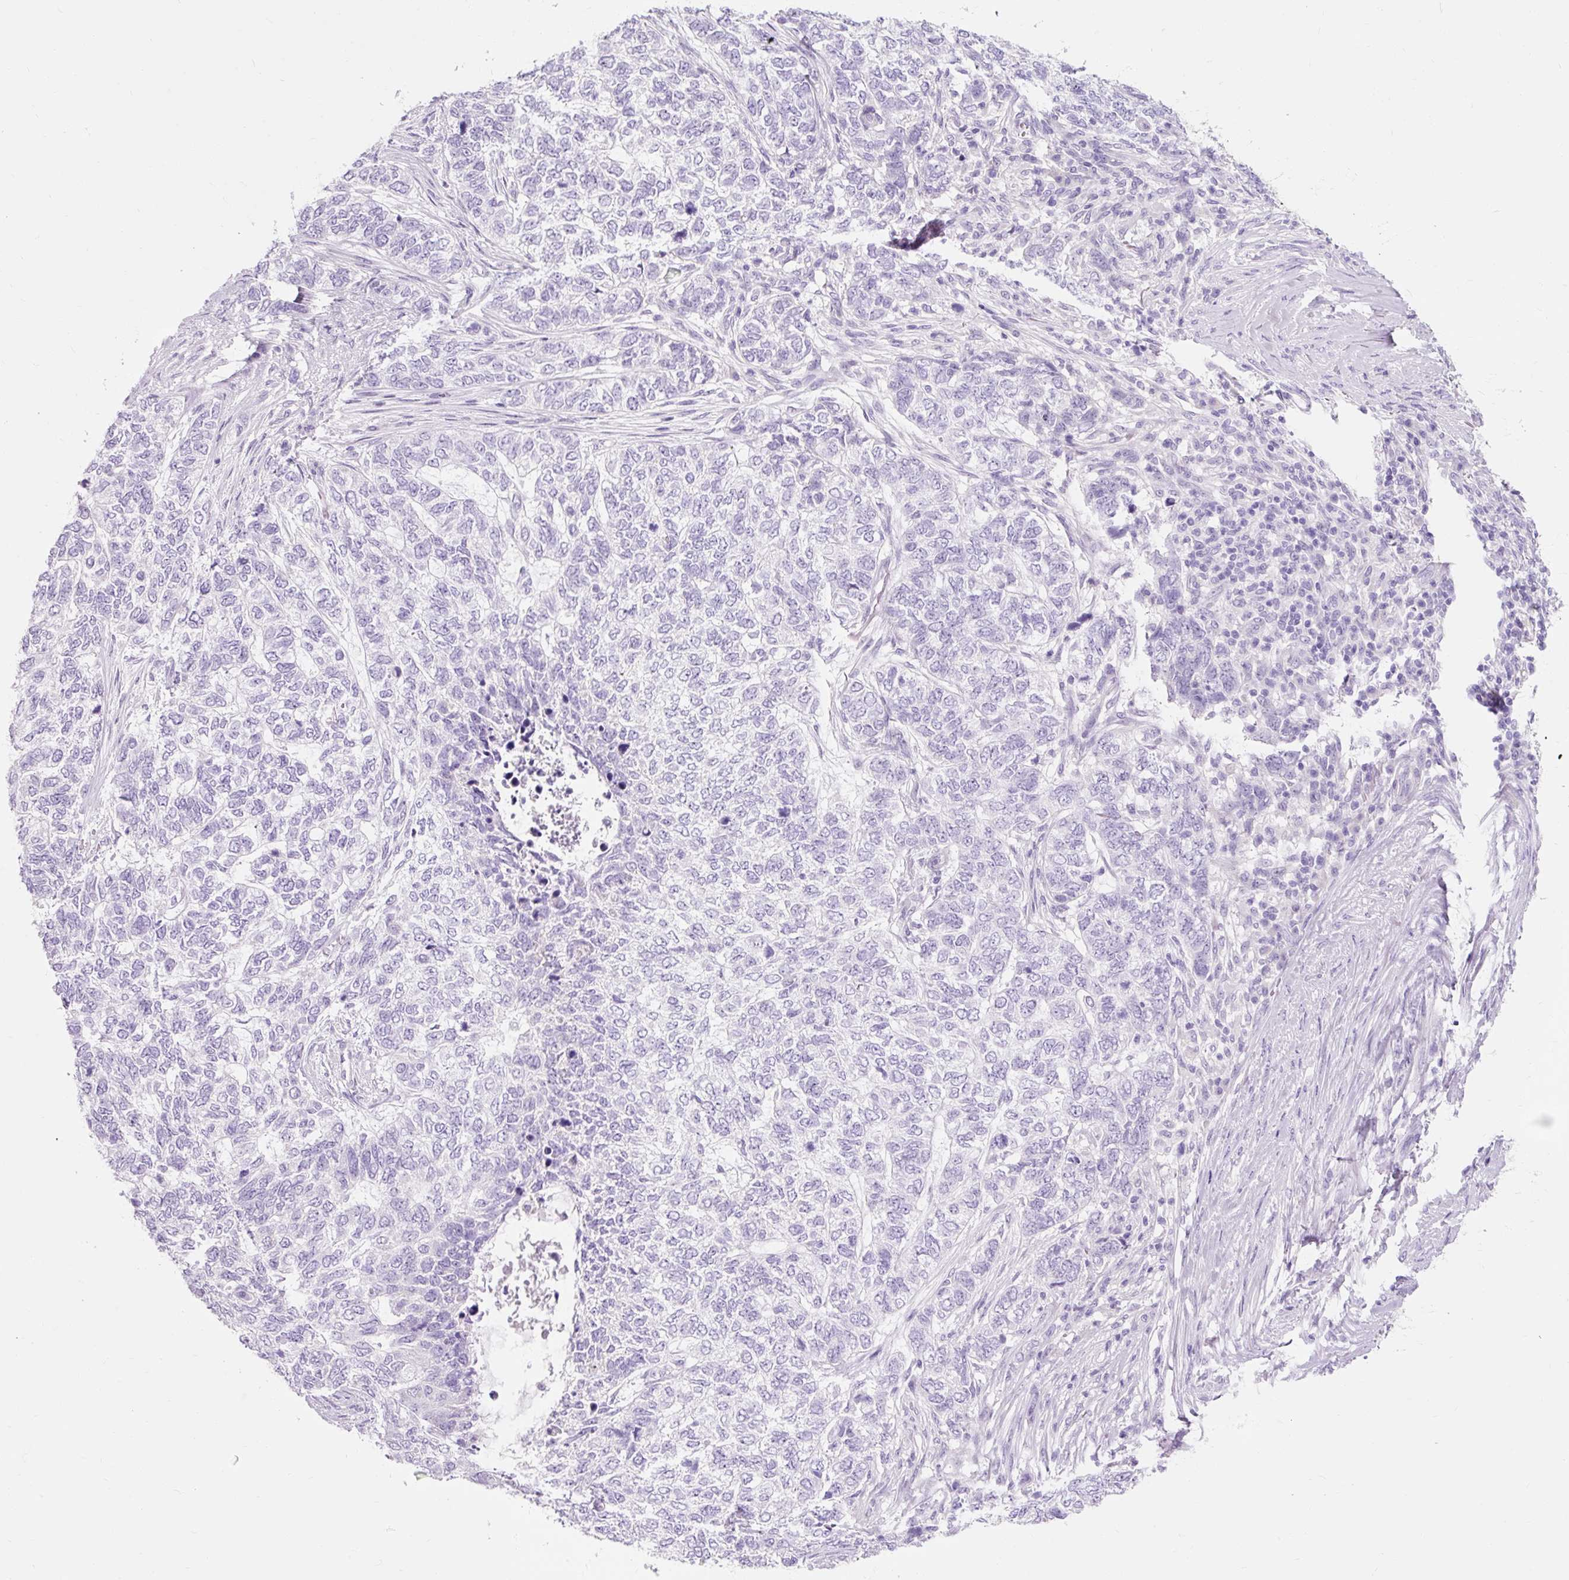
{"staining": {"intensity": "negative", "quantity": "none", "location": "none"}, "tissue": "skin cancer", "cell_type": "Tumor cells", "image_type": "cancer", "snomed": [{"axis": "morphology", "description": "Basal cell carcinoma"}, {"axis": "topography", "description": "Skin"}], "caption": "The IHC image has no significant positivity in tumor cells of skin cancer tissue.", "gene": "TMEM213", "patient": {"sex": "female", "age": 65}}